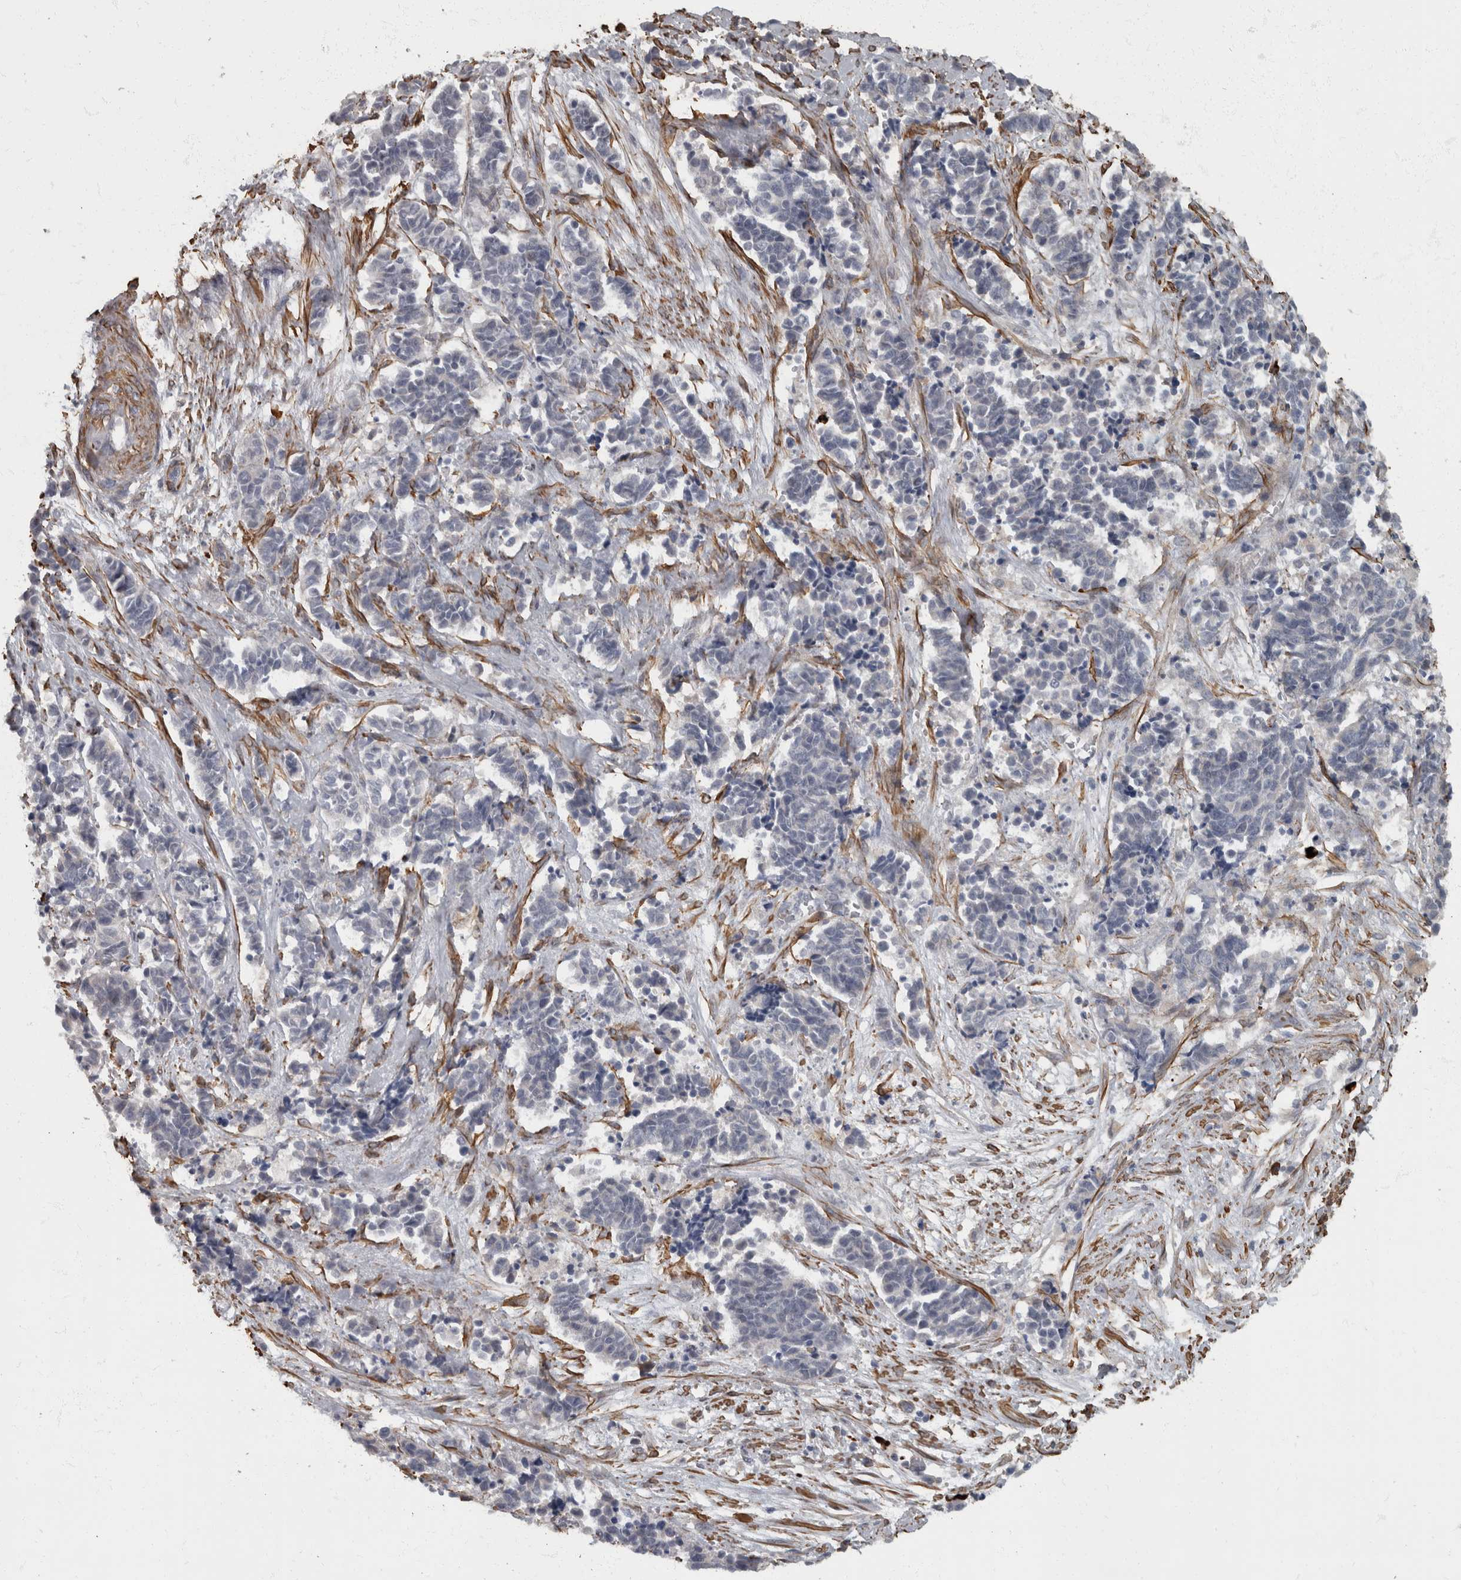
{"staining": {"intensity": "negative", "quantity": "none", "location": "none"}, "tissue": "cervical cancer", "cell_type": "Tumor cells", "image_type": "cancer", "snomed": [{"axis": "morphology", "description": "Normal tissue, NOS"}, {"axis": "morphology", "description": "Squamous cell carcinoma, NOS"}, {"axis": "topography", "description": "Cervix"}], "caption": "An immunohistochemistry (IHC) micrograph of cervical squamous cell carcinoma is shown. There is no staining in tumor cells of cervical squamous cell carcinoma.", "gene": "MASTL", "patient": {"sex": "female", "age": 35}}